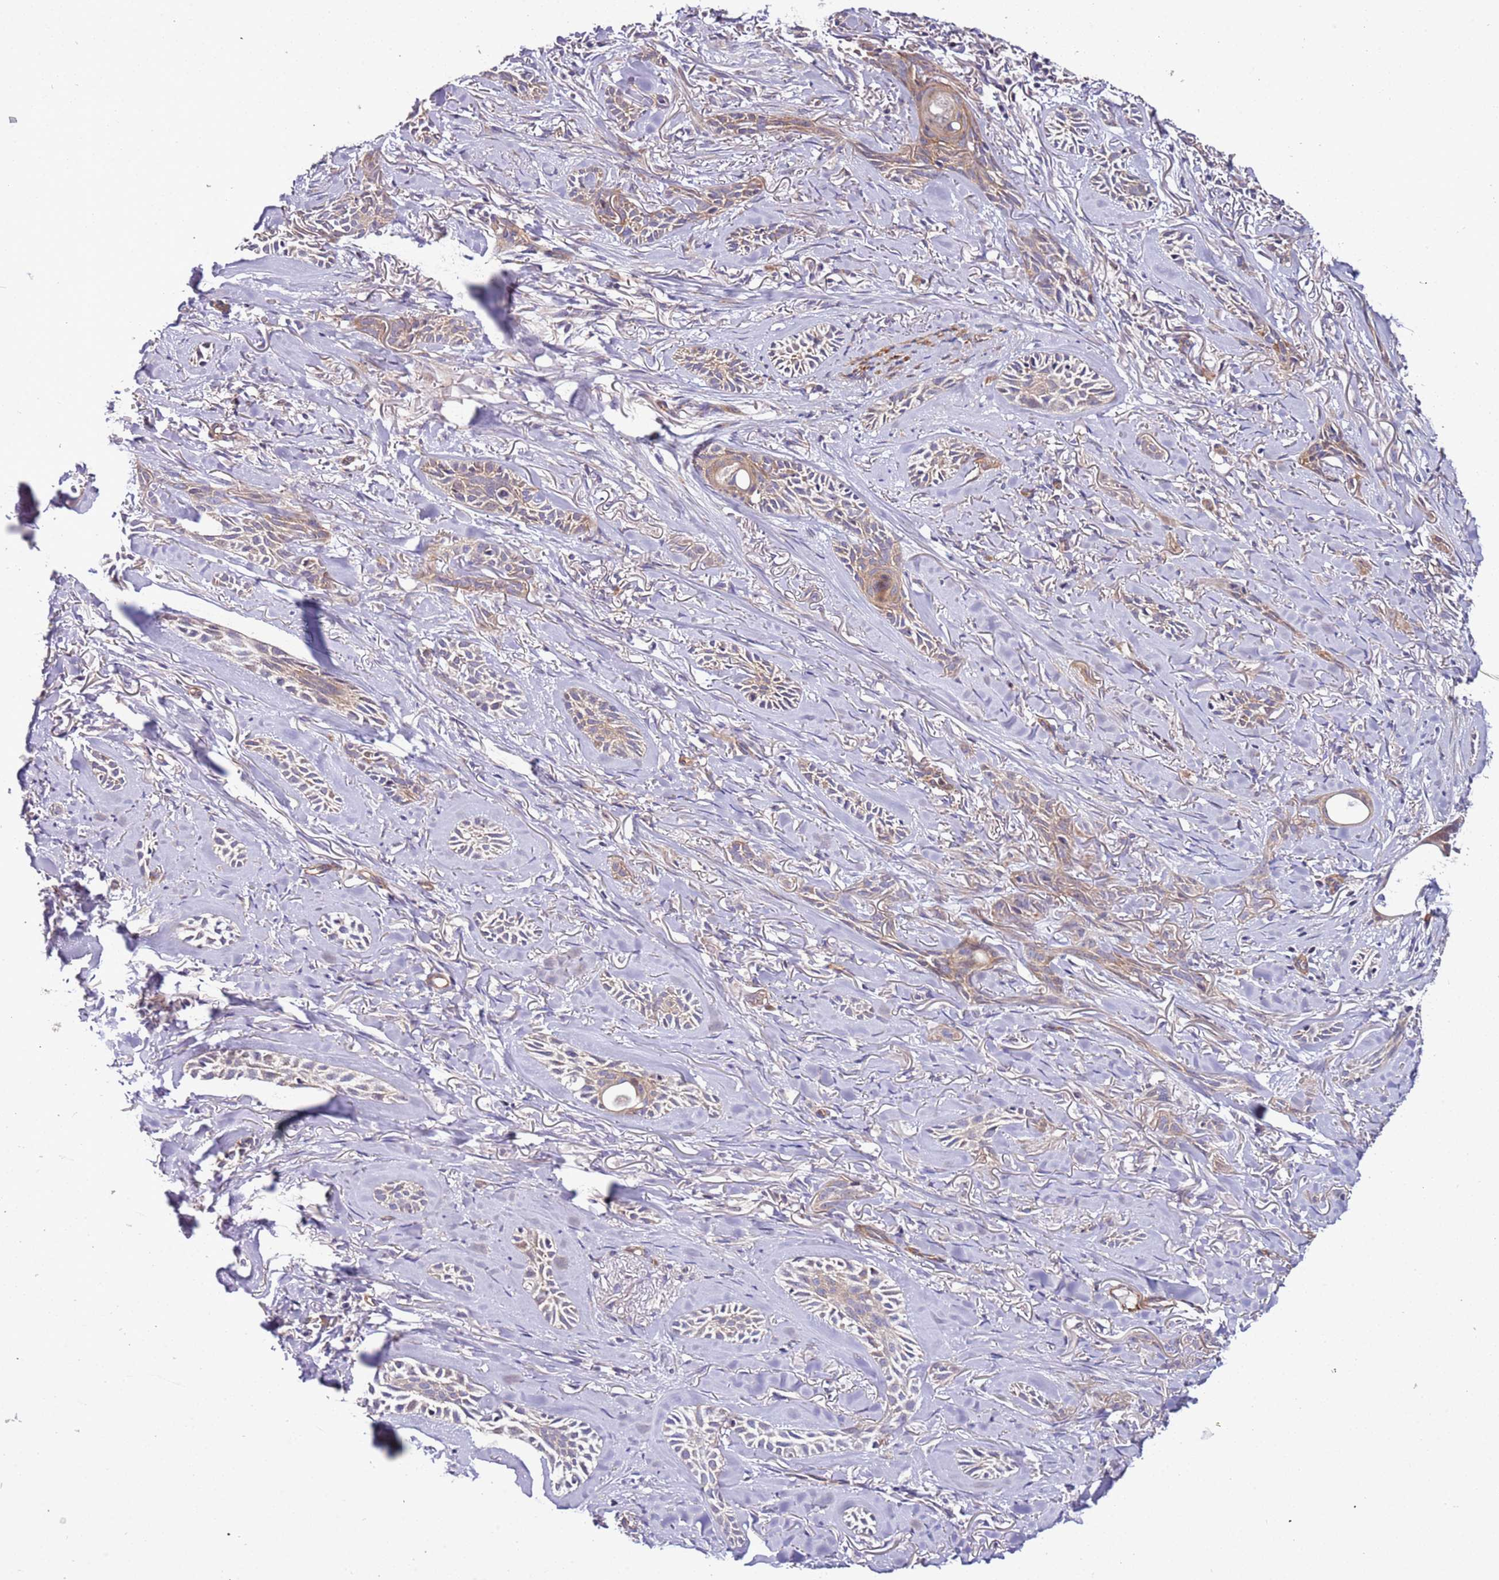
{"staining": {"intensity": "weak", "quantity": "25%-75%", "location": "cytoplasmic/membranous"}, "tissue": "skin cancer", "cell_type": "Tumor cells", "image_type": "cancer", "snomed": [{"axis": "morphology", "description": "Basal cell carcinoma"}, {"axis": "topography", "description": "Skin"}], "caption": "Protein expression analysis of human skin cancer (basal cell carcinoma) reveals weak cytoplasmic/membranous positivity in approximately 25%-75% of tumor cells. (DAB (3,3'-diaminobenzidine) = brown stain, brightfield microscopy at high magnification).", "gene": "LAMB4", "patient": {"sex": "female", "age": 59}}